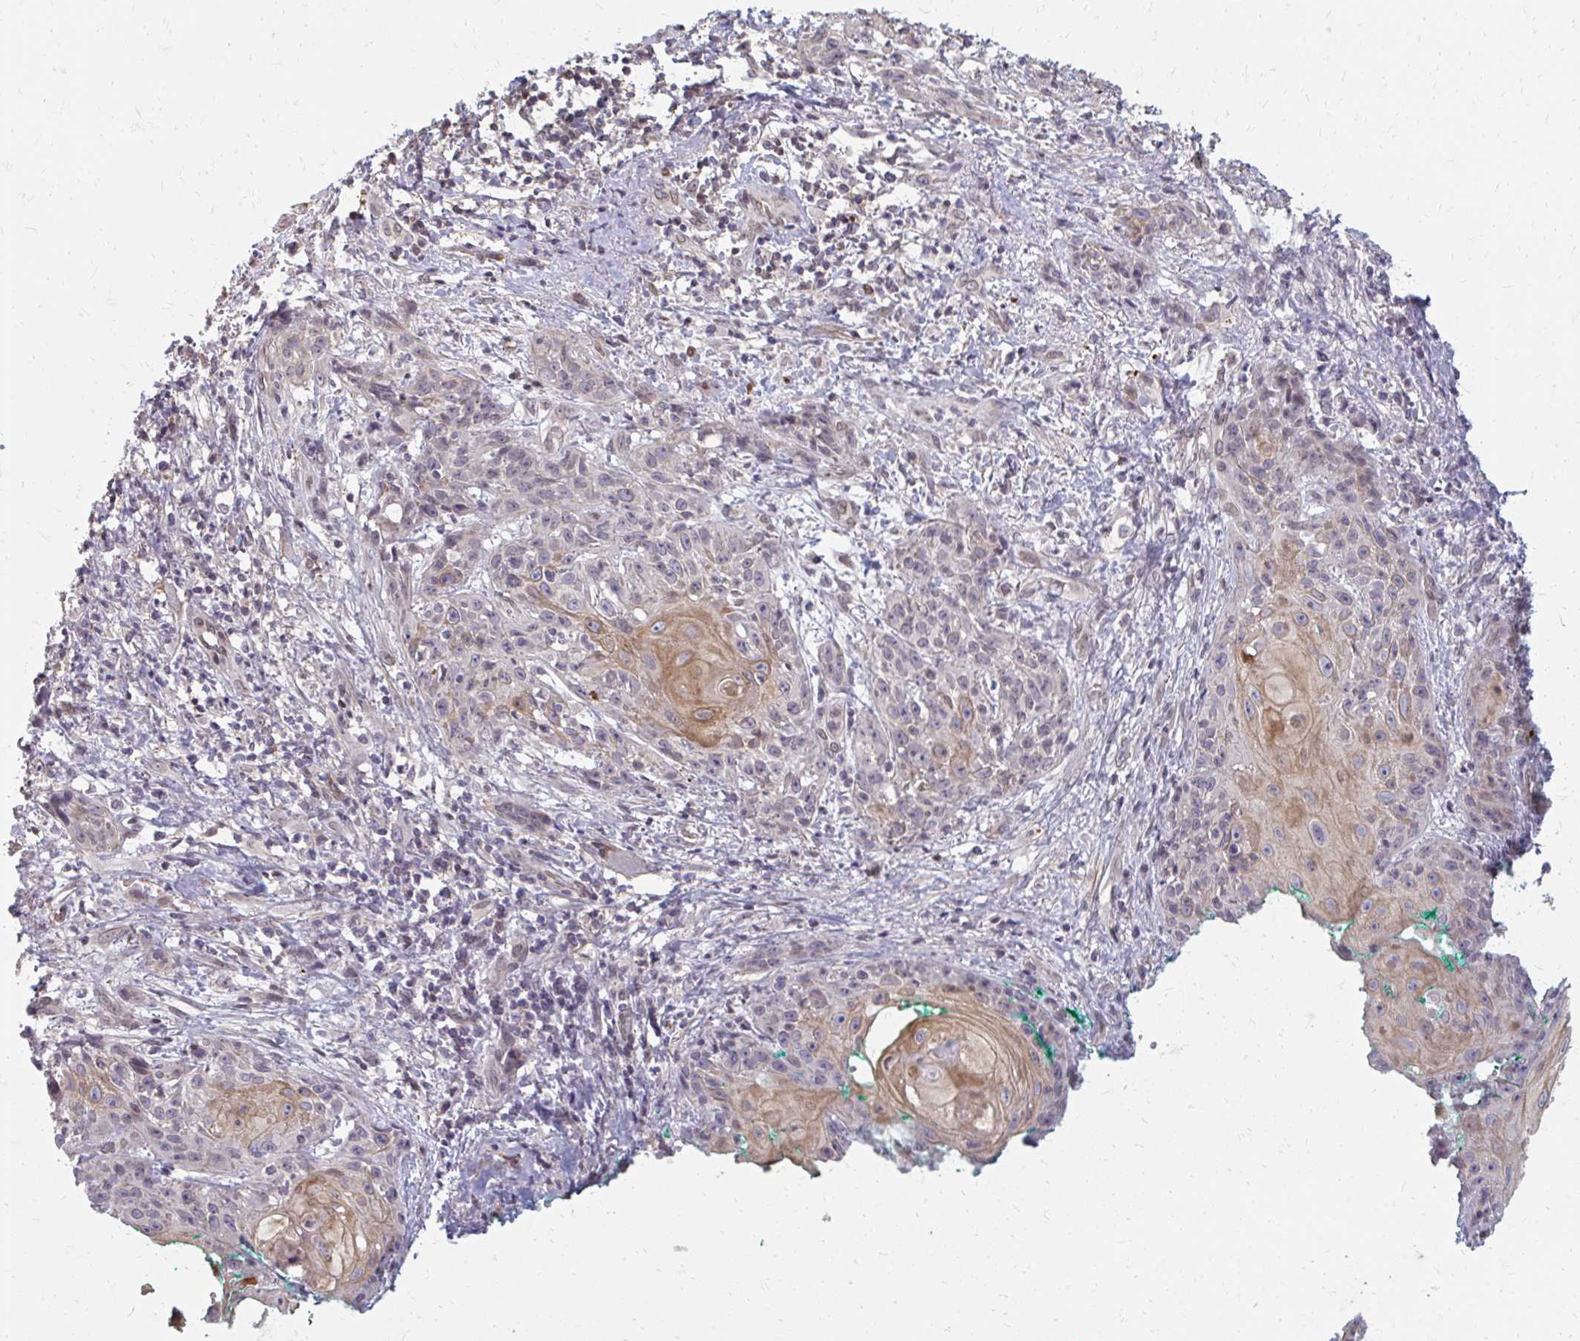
{"staining": {"intensity": "moderate", "quantity": "25%-75%", "location": "cytoplasmic/membranous"}, "tissue": "skin cancer", "cell_type": "Tumor cells", "image_type": "cancer", "snomed": [{"axis": "morphology", "description": "Squamous cell carcinoma, NOS"}, {"axis": "topography", "description": "Skin"}, {"axis": "topography", "description": "Vulva"}], "caption": "Protein staining of skin cancer (squamous cell carcinoma) tissue shows moderate cytoplasmic/membranous expression in about 25%-75% of tumor cells.", "gene": "GPC5", "patient": {"sex": "female", "age": 76}}